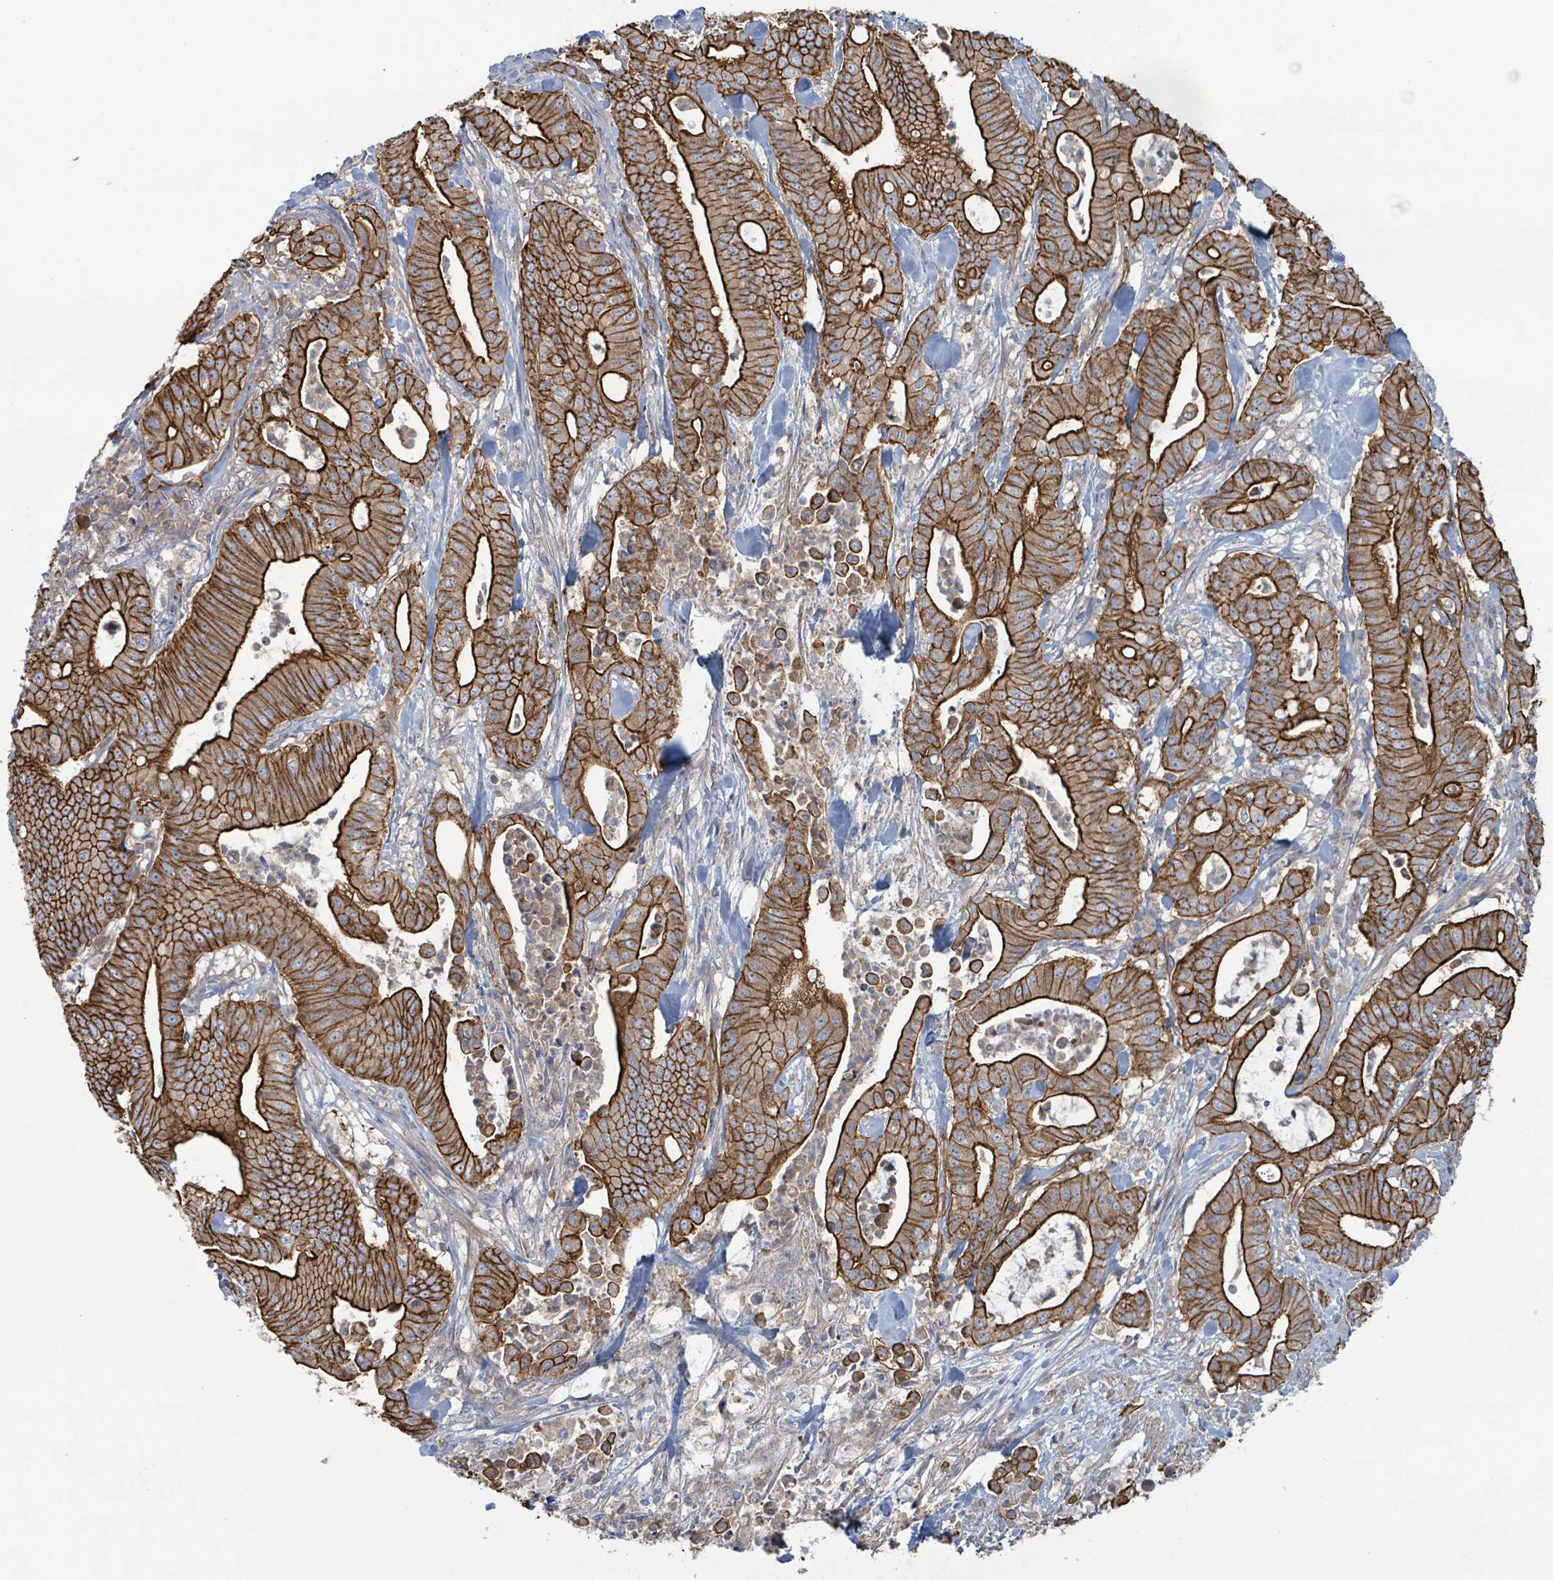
{"staining": {"intensity": "strong", "quantity": ">75%", "location": "cytoplasmic/membranous"}, "tissue": "pancreatic cancer", "cell_type": "Tumor cells", "image_type": "cancer", "snomed": [{"axis": "morphology", "description": "Adenocarcinoma, NOS"}, {"axis": "topography", "description": "Pancreas"}], "caption": "Immunohistochemistry photomicrograph of adenocarcinoma (pancreatic) stained for a protein (brown), which displays high levels of strong cytoplasmic/membranous staining in about >75% of tumor cells.", "gene": "LDOC1", "patient": {"sex": "male", "age": 71}}